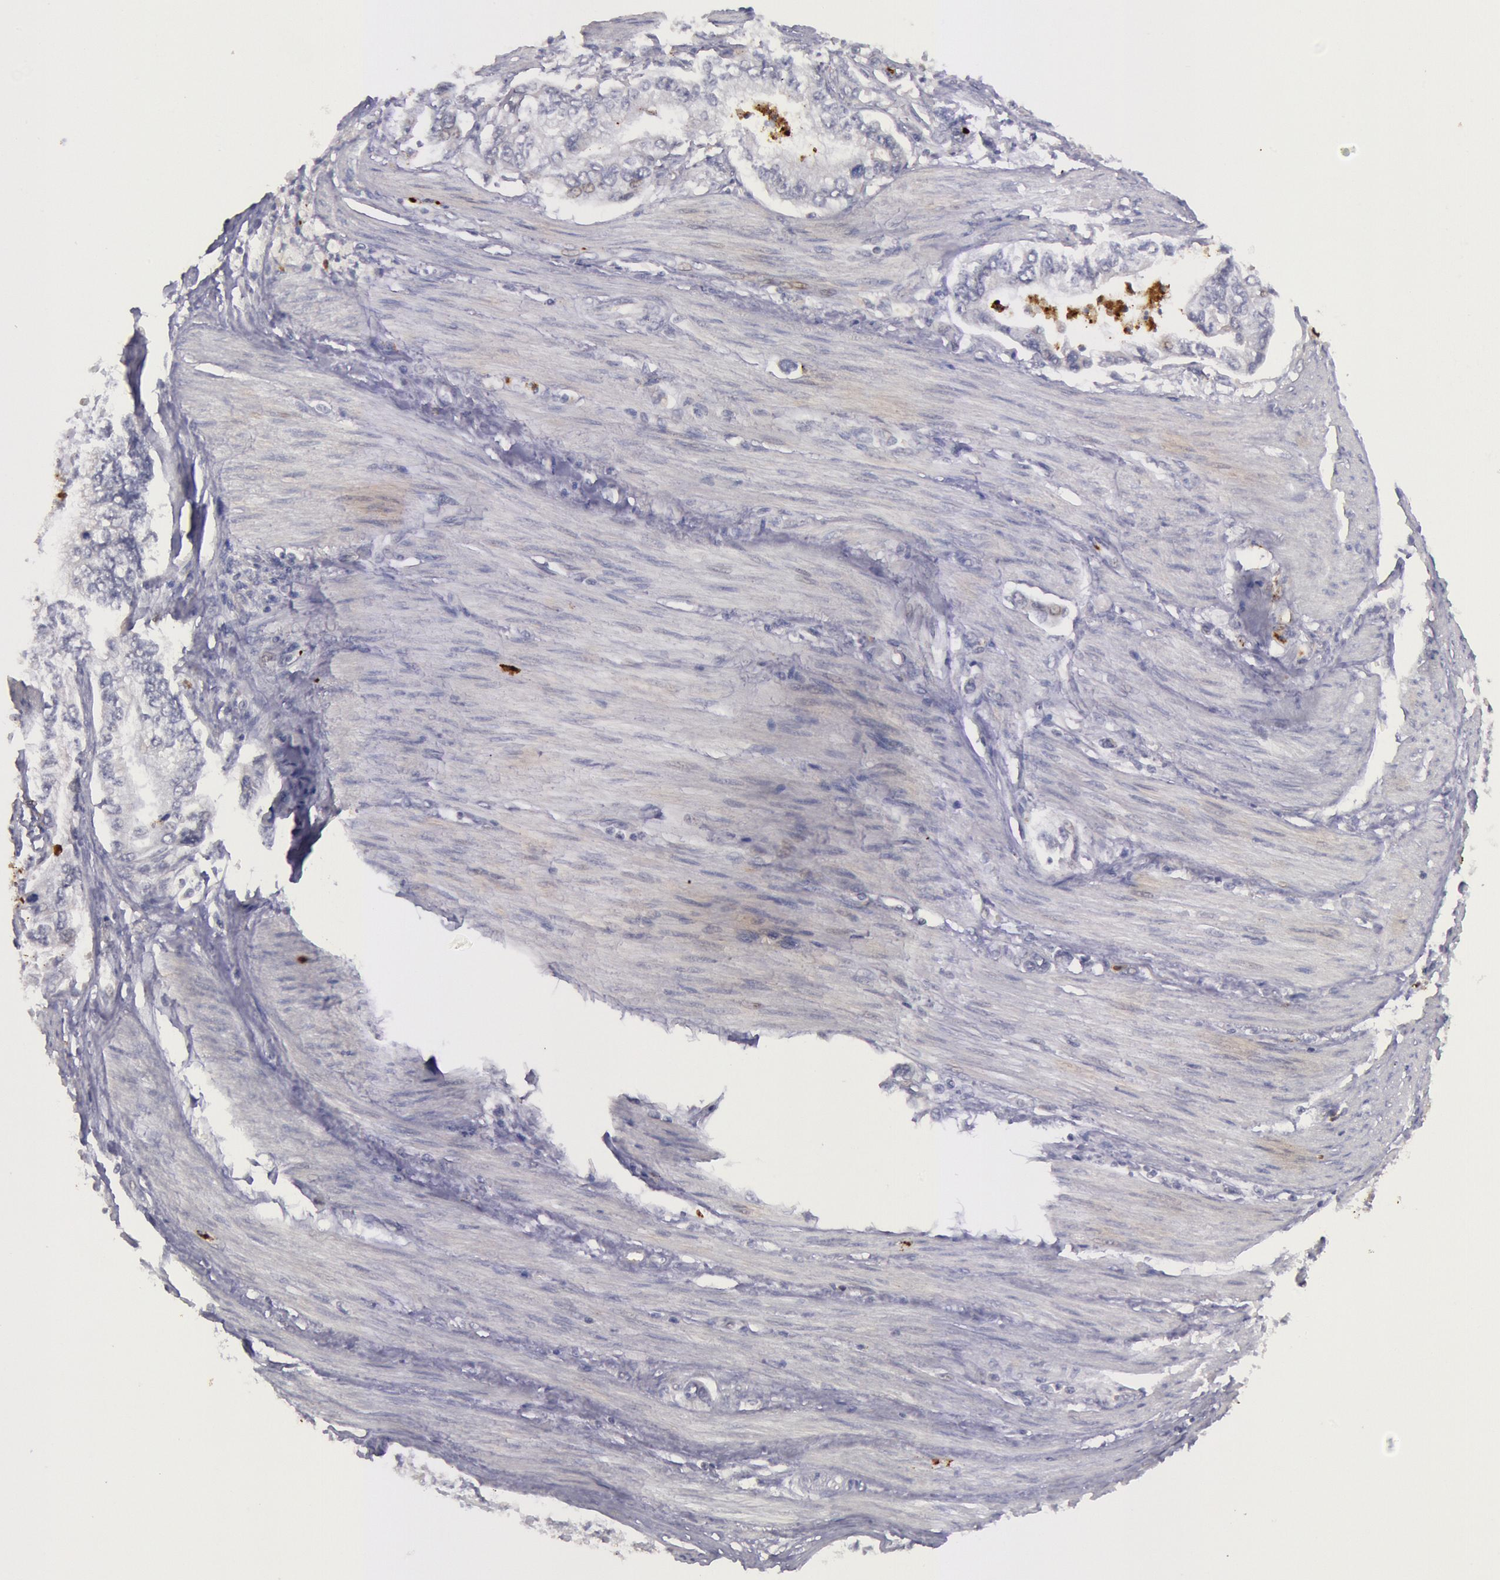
{"staining": {"intensity": "negative", "quantity": "none", "location": "none"}, "tissue": "stomach cancer", "cell_type": "Tumor cells", "image_type": "cancer", "snomed": [{"axis": "morphology", "description": "Adenocarcinoma, NOS"}, {"axis": "topography", "description": "Pancreas"}, {"axis": "topography", "description": "Stomach, upper"}], "caption": "Human stomach cancer (adenocarcinoma) stained for a protein using immunohistochemistry demonstrates no positivity in tumor cells.", "gene": "KDM6A", "patient": {"sex": "male", "age": 77}}